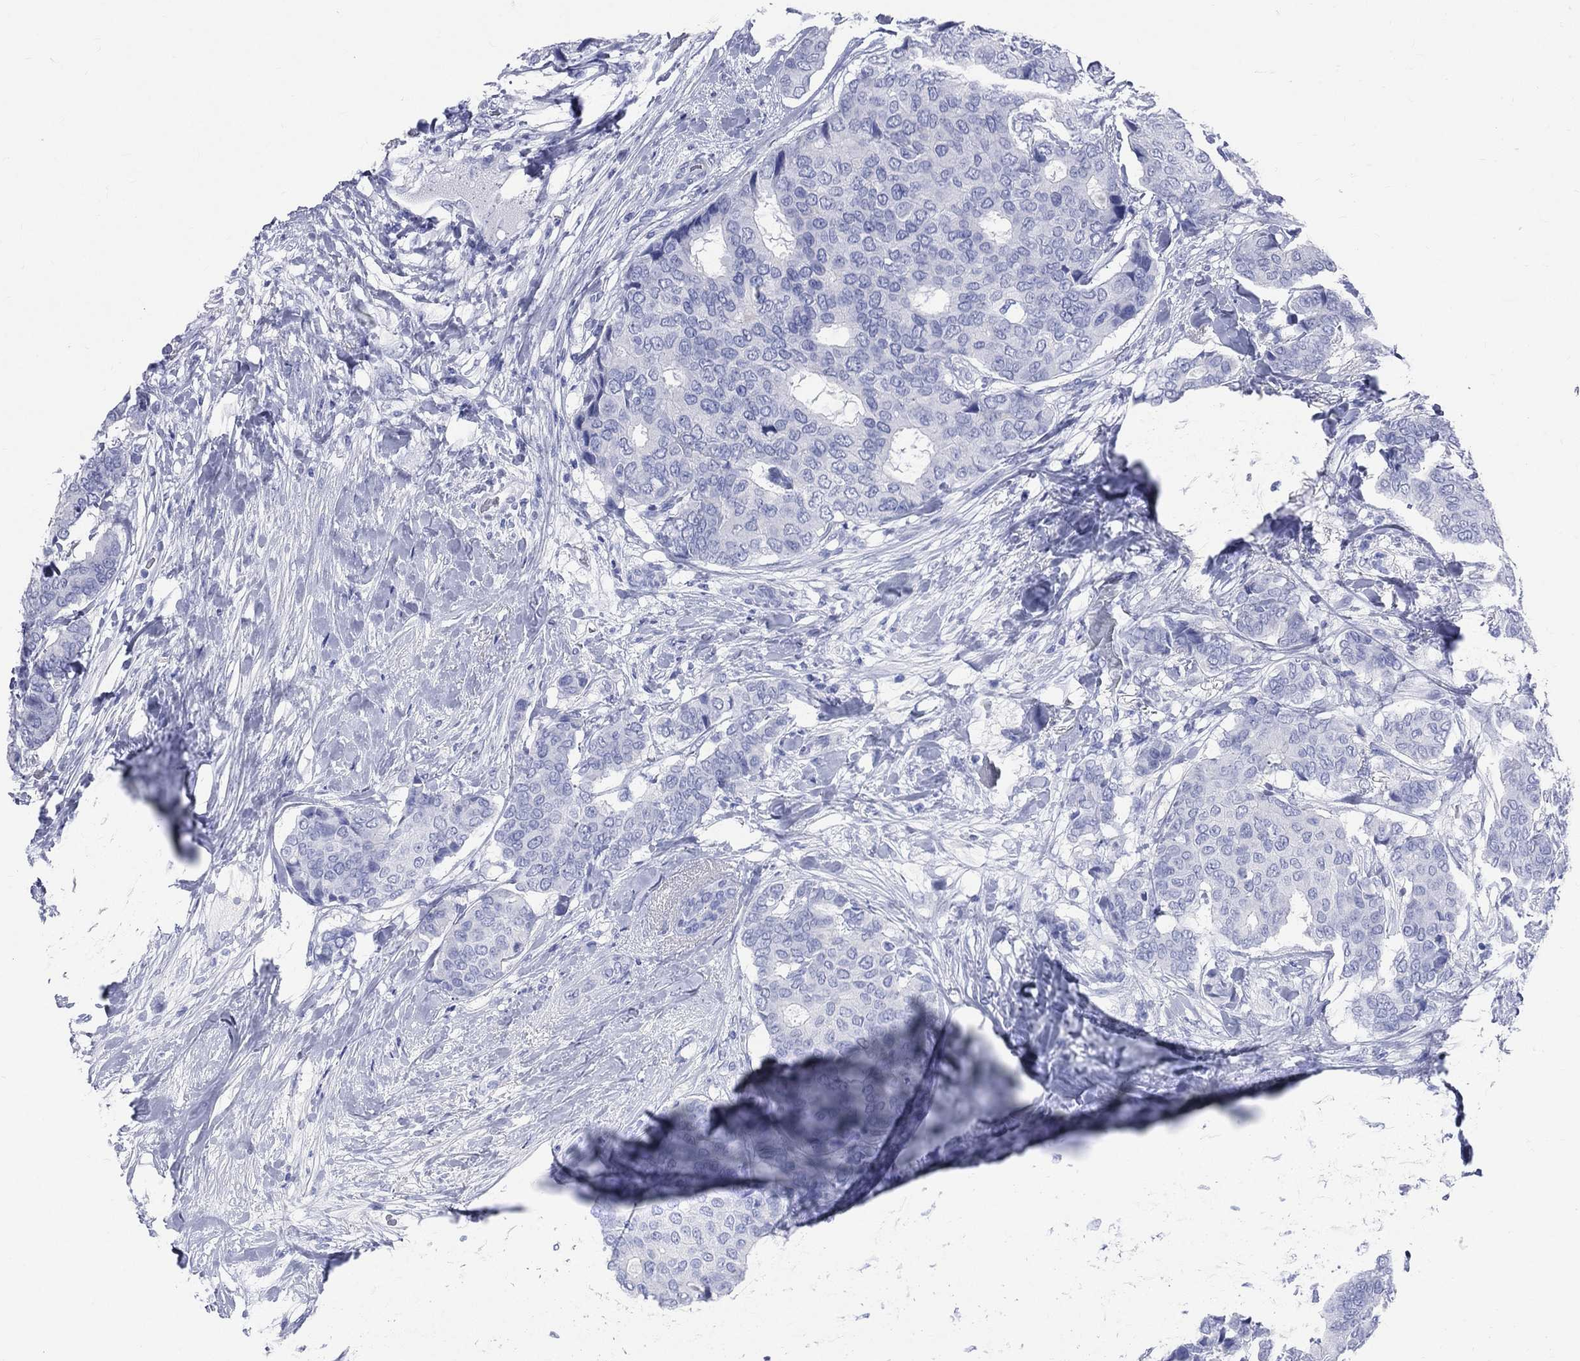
{"staining": {"intensity": "negative", "quantity": "none", "location": "none"}, "tissue": "breast cancer", "cell_type": "Tumor cells", "image_type": "cancer", "snomed": [{"axis": "morphology", "description": "Duct carcinoma"}, {"axis": "topography", "description": "Breast"}], "caption": "There is no significant staining in tumor cells of breast cancer. The staining was performed using DAB to visualize the protein expression in brown, while the nuclei were stained in blue with hematoxylin (Magnification: 20x).", "gene": "SYP", "patient": {"sex": "female", "age": 75}}